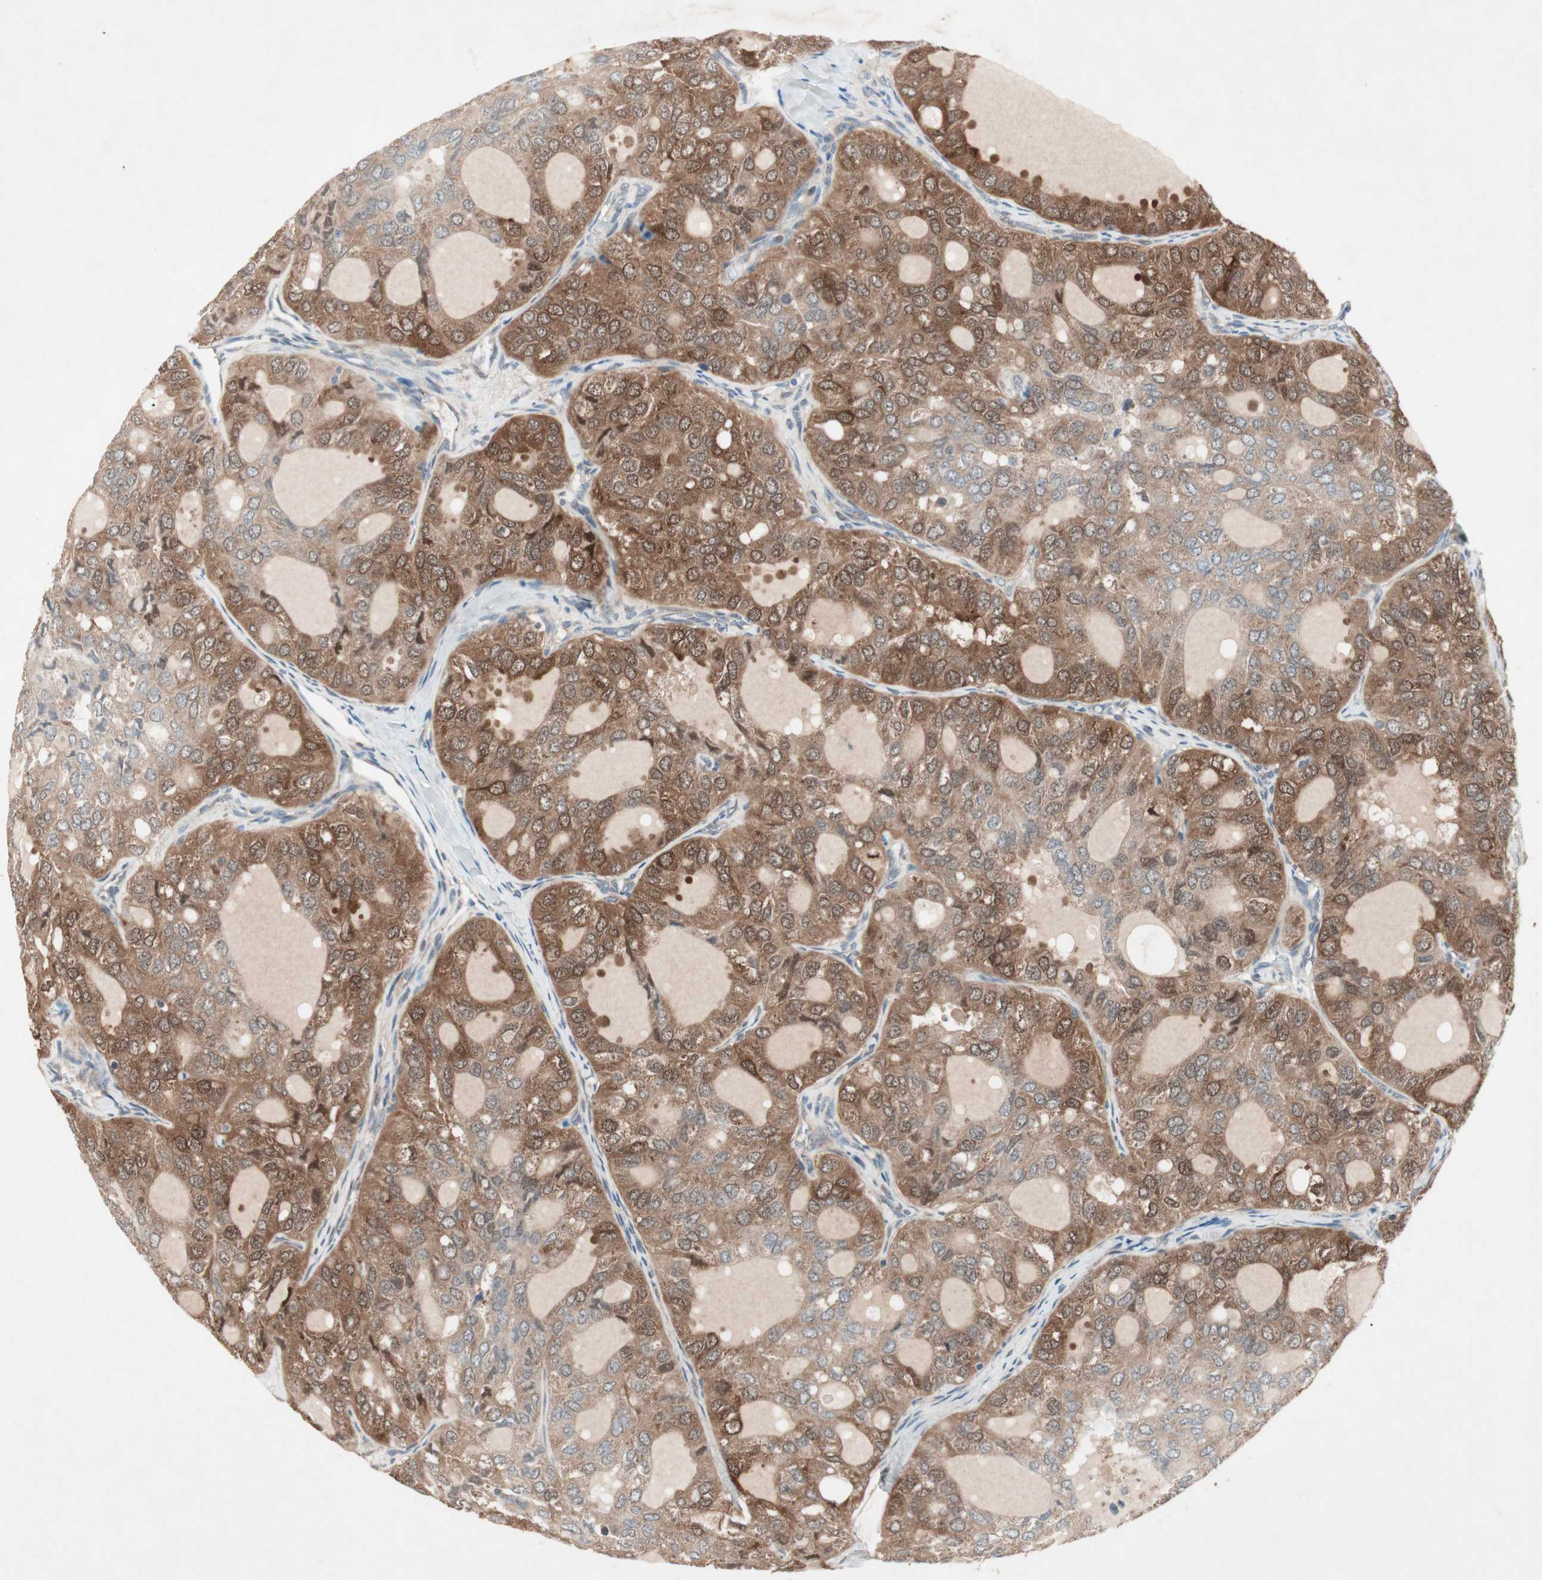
{"staining": {"intensity": "moderate", "quantity": "25%-75%", "location": "cytoplasmic/membranous"}, "tissue": "thyroid cancer", "cell_type": "Tumor cells", "image_type": "cancer", "snomed": [{"axis": "morphology", "description": "Follicular adenoma carcinoma, NOS"}, {"axis": "topography", "description": "Thyroid gland"}], "caption": "Thyroid cancer stained with a brown dye shows moderate cytoplasmic/membranous positive staining in approximately 25%-75% of tumor cells.", "gene": "SDSL", "patient": {"sex": "male", "age": 75}}